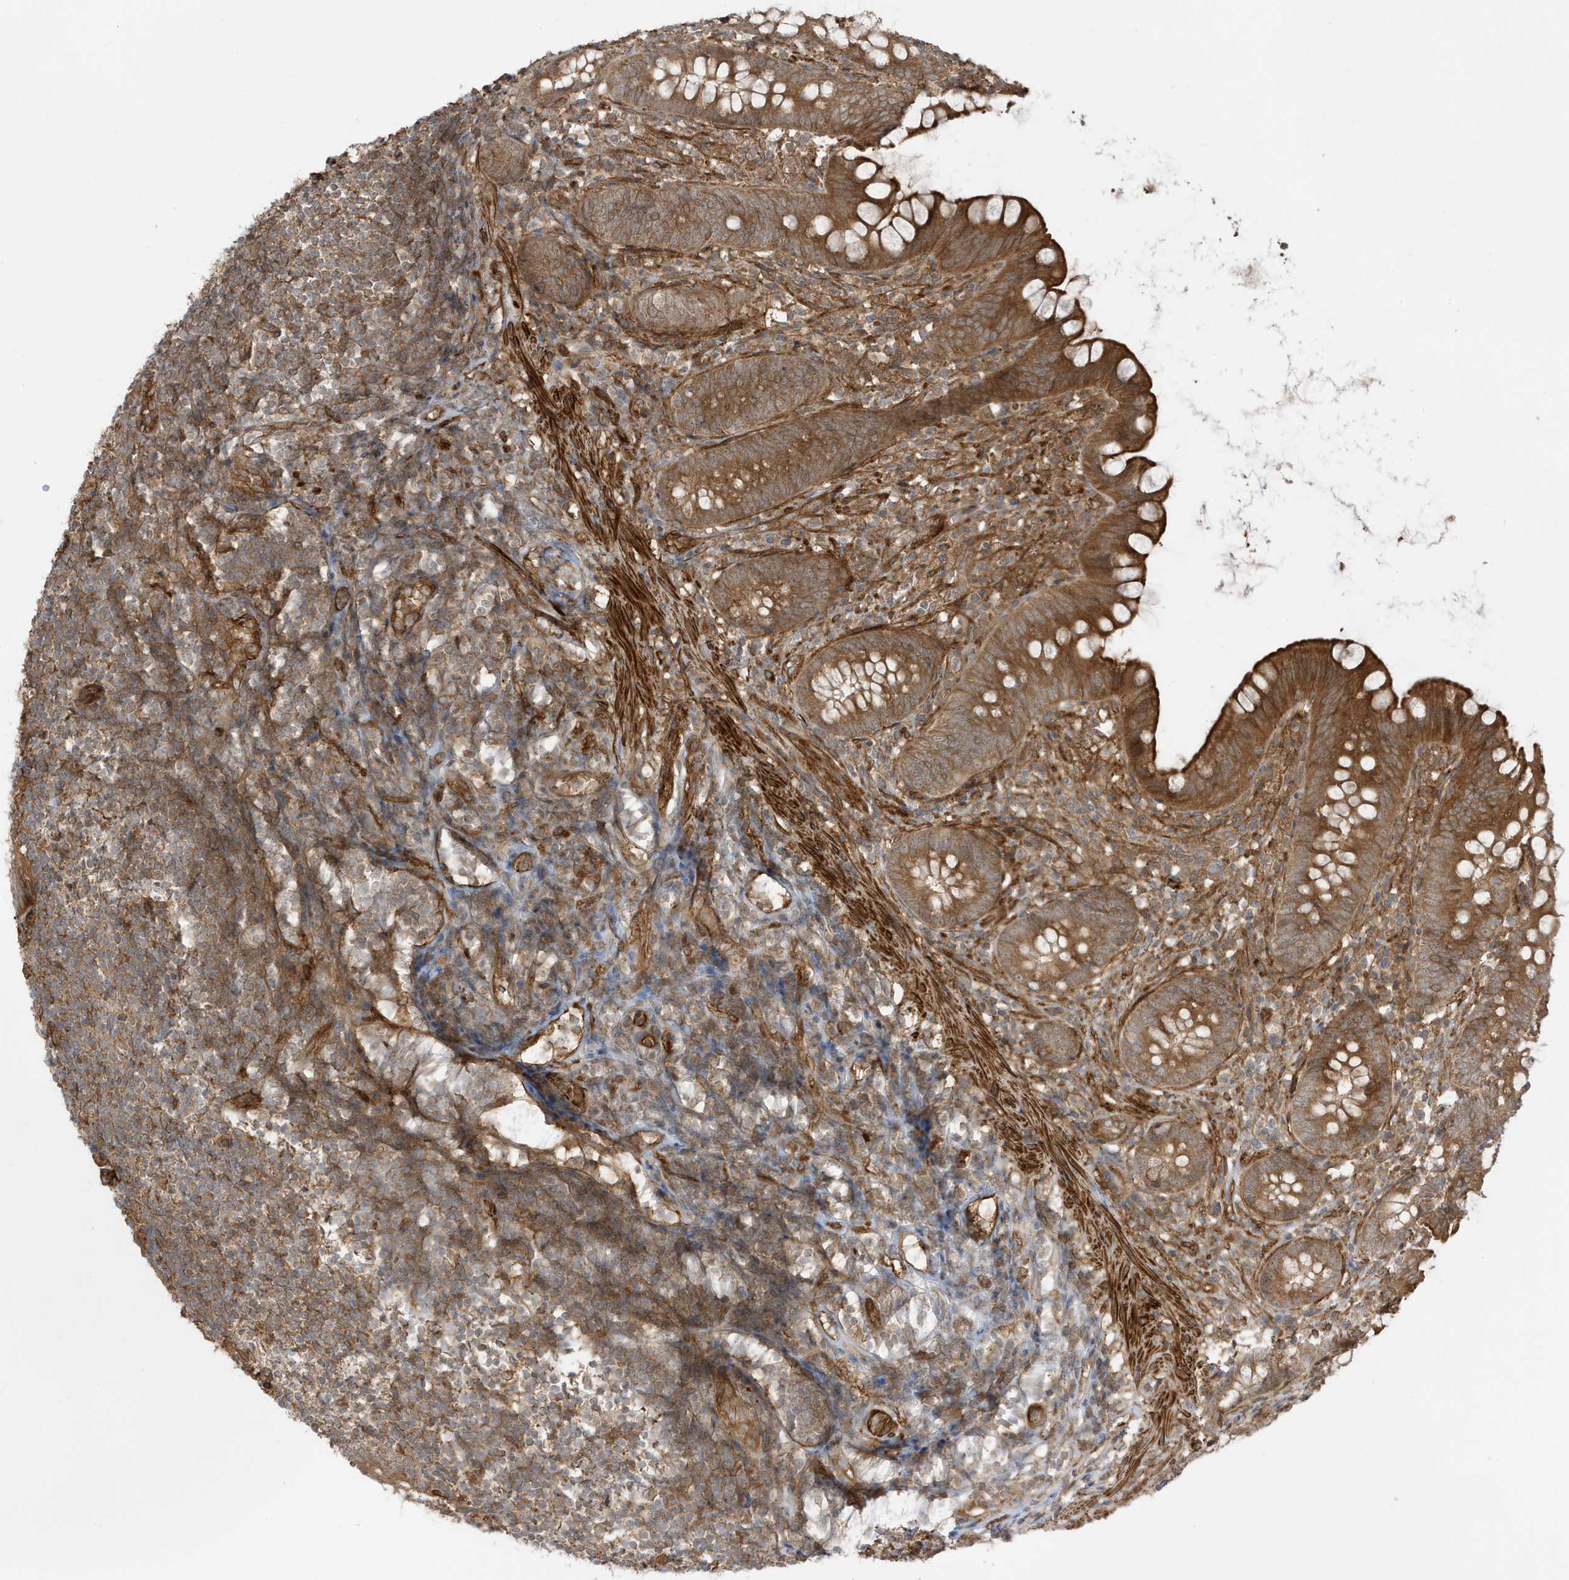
{"staining": {"intensity": "strong", "quantity": ">75%", "location": "cytoplasmic/membranous"}, "tissue": "appendix", "cell_type": "Glandular cells", "image_type": "normal", "snomed": [{"axis": "morphology", "description": "Normal tissue, NOS"}, {"axis": "topography", "description": "Appendix"}], "caption": "IHC of benign appendix reveals high levels of strong cytoplasmic/membranous positivity in about >75% of glandular cells.", "gene": "CDC42EP3", "patient": {"sex": "female", "age": 62}}